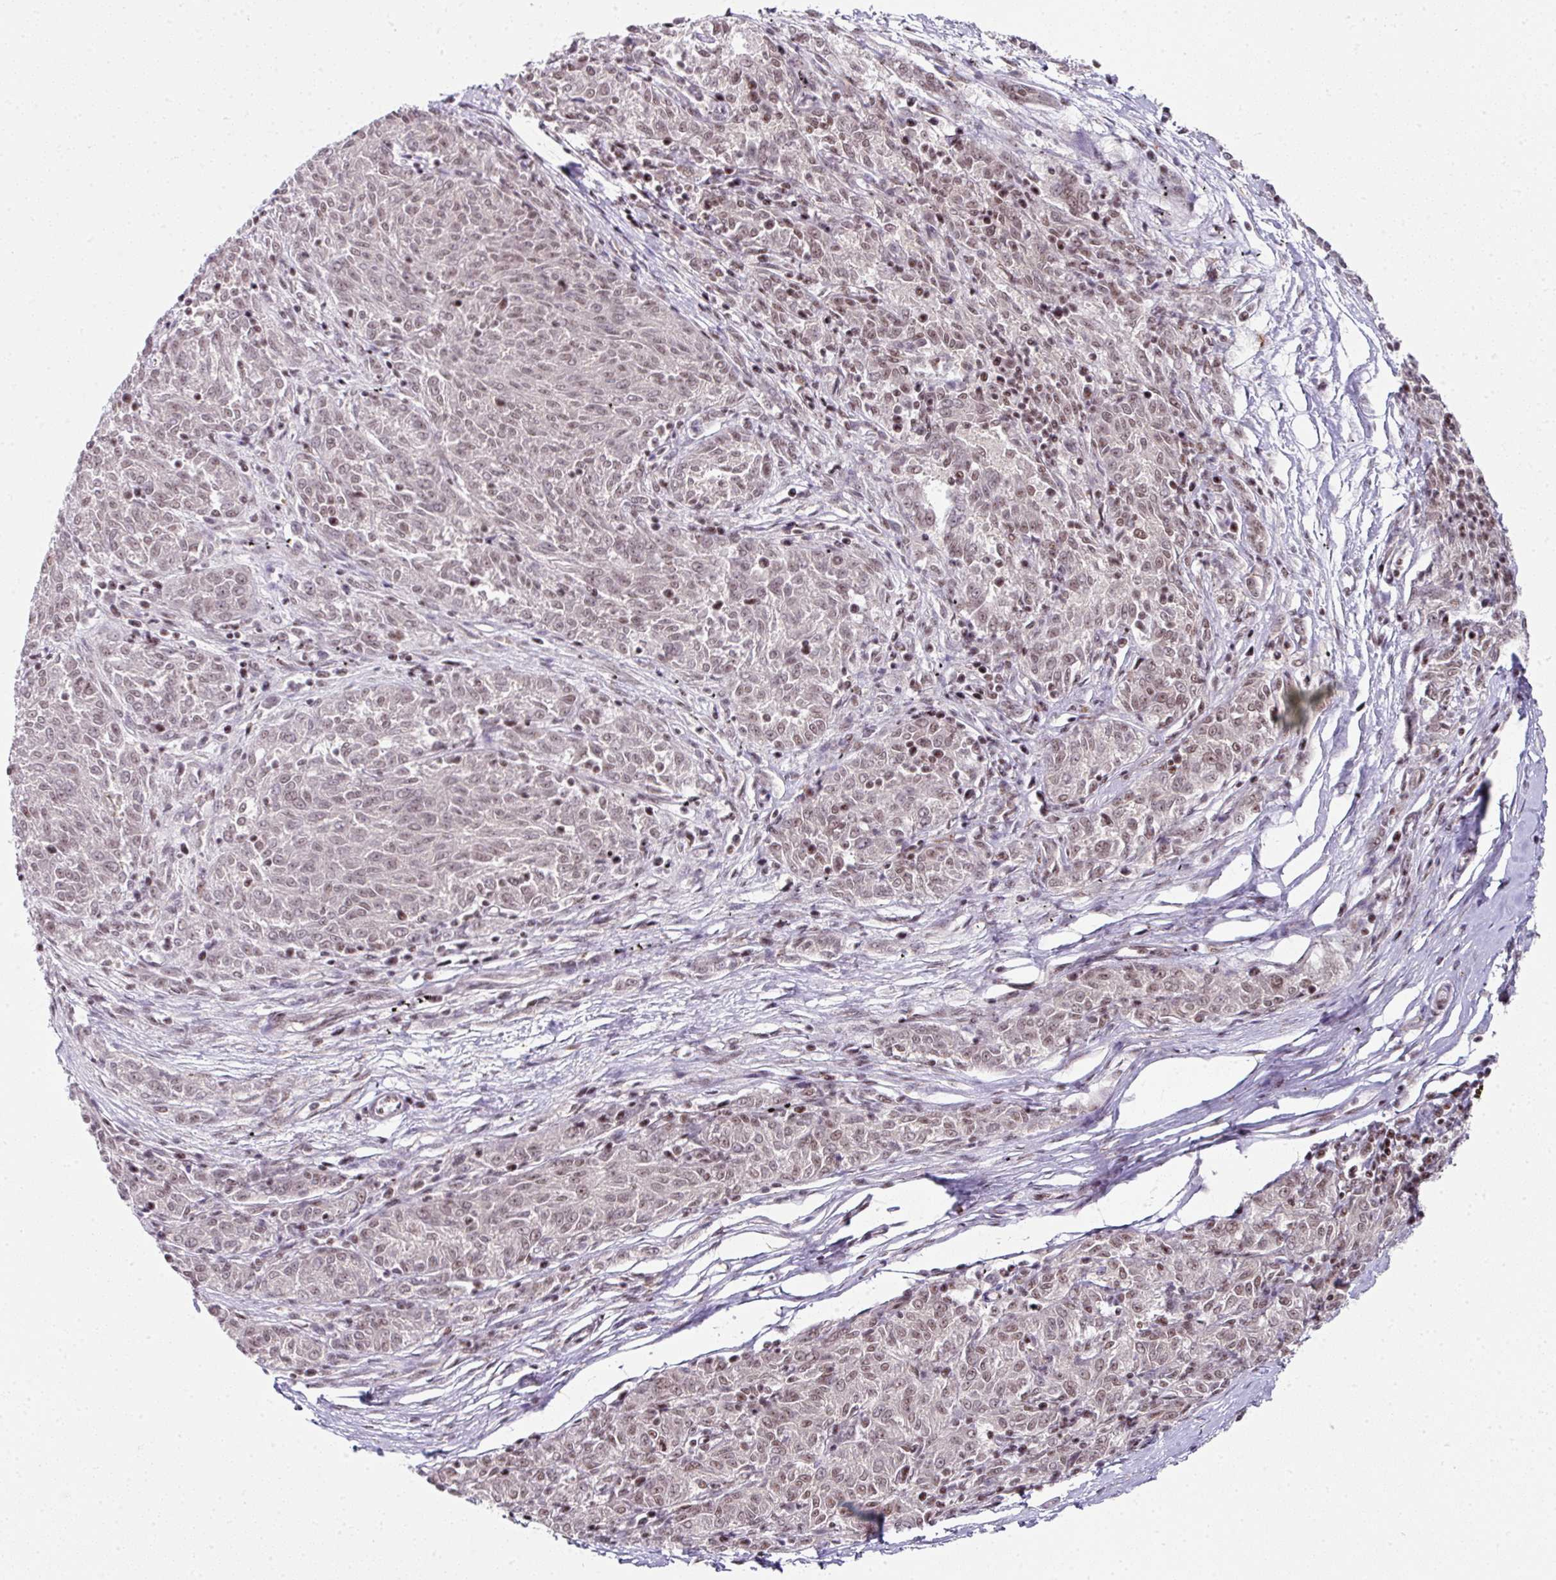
{"staining": {"intensity": "moderate", "quantity": "25%-75%", "location": "nuclear"}, "tissue": "melanoma", "cell_type": "Tumor cells", "image_type": "cancer", "snomed": [{"axis": "morphology", "description": "Malignant melanoma, NOS"}, {"axis": "topography", "description": "Skin"}], "caption": "IHC photomicrograph of neoplastic tissue: malignant melanoma stained using immunohistochemistry (IHC) demonstrates medium levels of moderate protein expression localized specifically in the nuclear of tumor cells, appearing as a nuclear brown color.", "gene": "NFYA", "patient": {"sex": "female", "age": 72}}